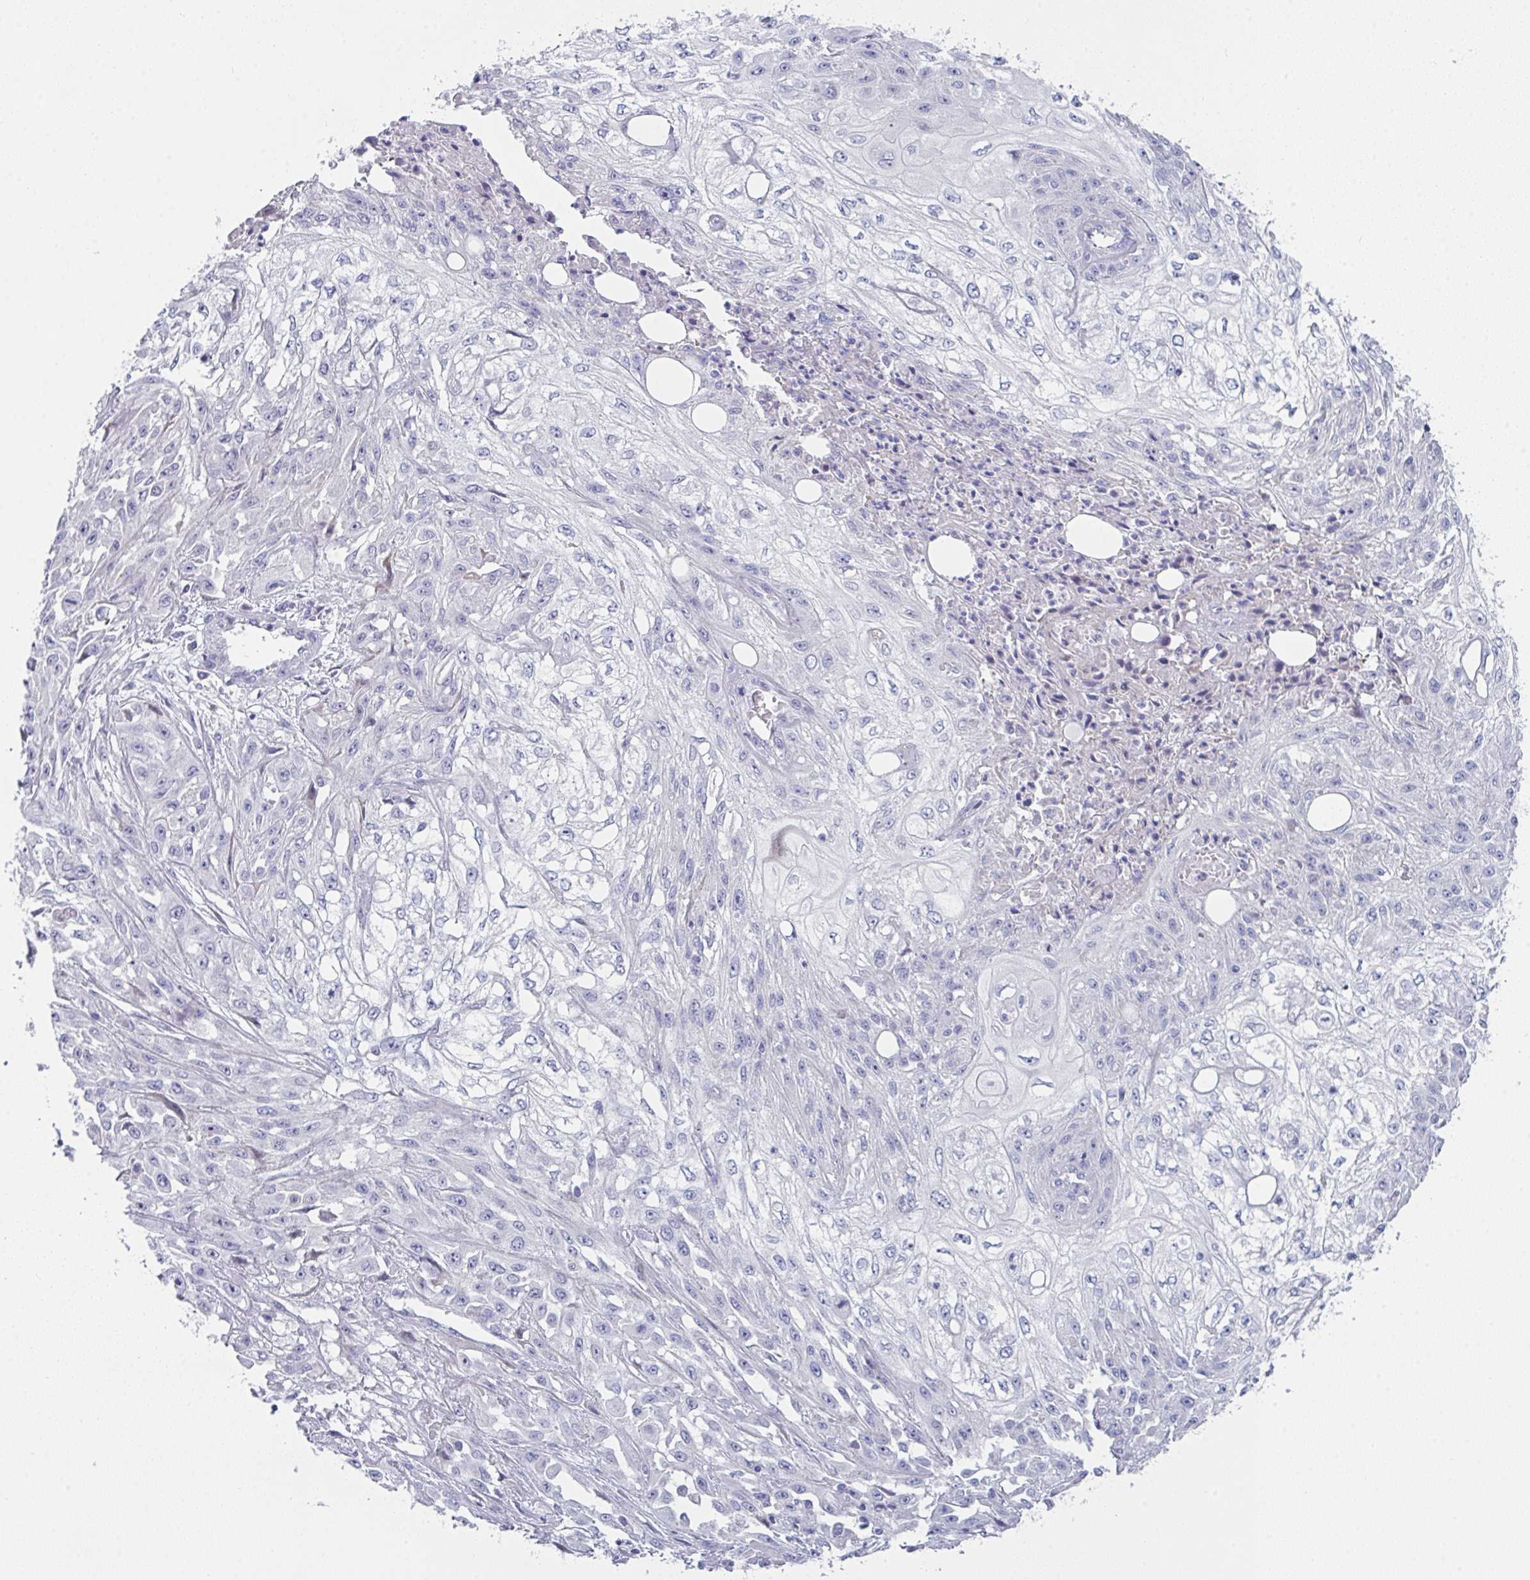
{"staining": {"intensity": "negative", "quantity": "none", "location": "none"}, "tissue": "skin cancer", "cell_type": "Tumor cells", "image_type": "cancer", "snomed": [{"axis": "morphology", "description": "Squamous cell carcinoma, NOS"}, {"axis": "morphology", "description": "Squamous cell carcinoma, metastatic, NOS"}, {"axis": "topography", "description": "Skin"}, {"axis": "topography", "description": "Lymph node"}], "caption": "A photomicrograph of squamous cell carcinoma (skin) stained for a protein demonstrates no brown staining in tumor cells.", "gene": "FBXO47", "patient": {"sex": "male", "age": 75}}